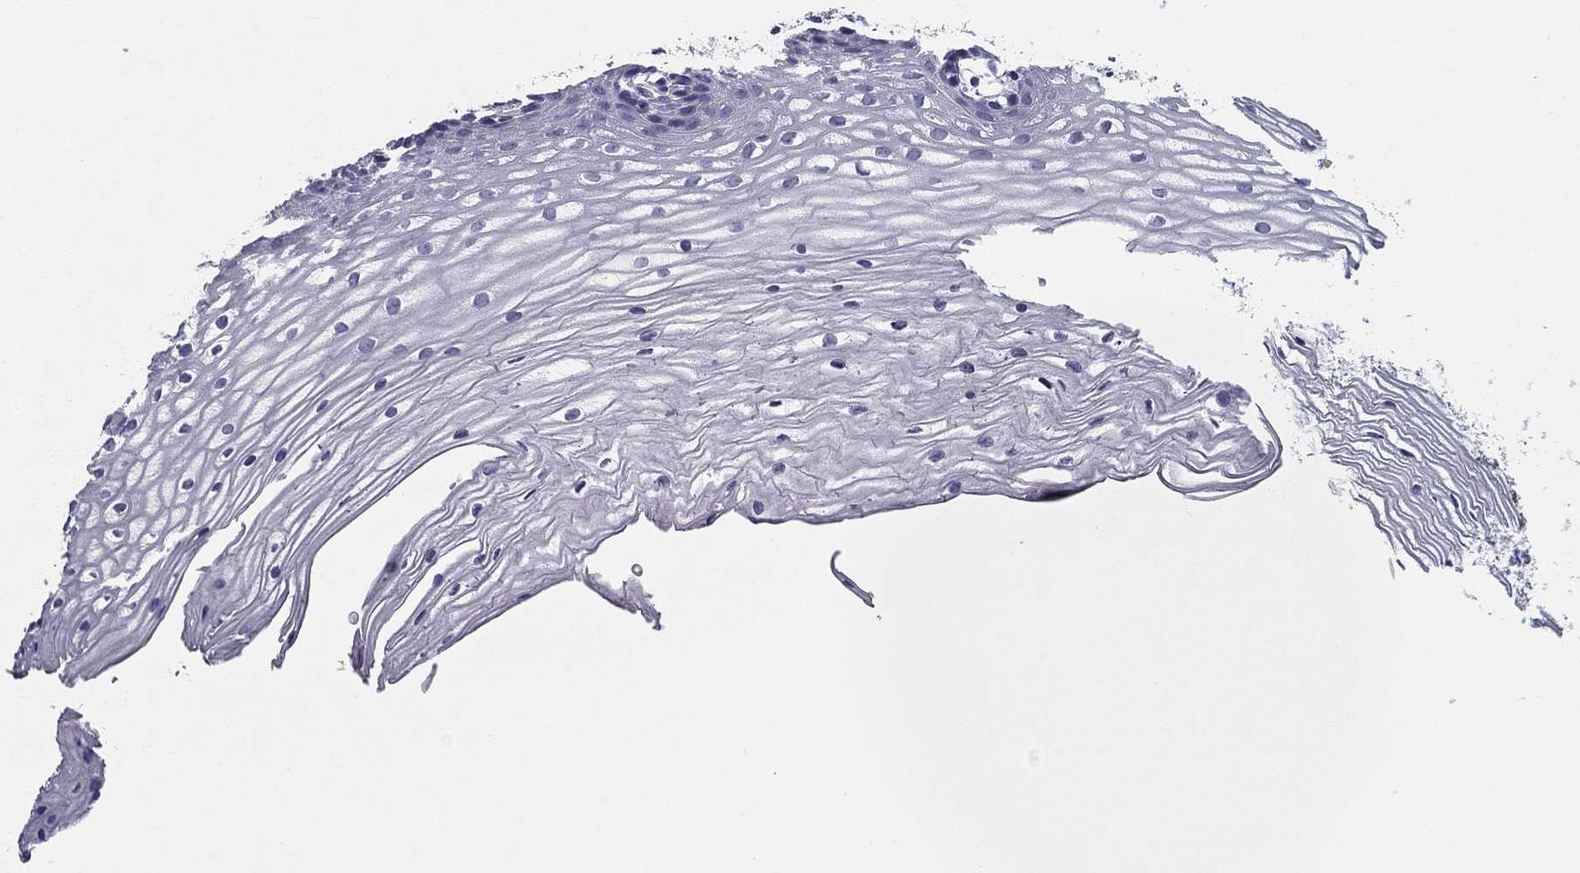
{"staining": {"intensity": "negative", "quantity": "none", "location": "none"}, "tissue": "cervix", "cell_type": "Glandular cells", "image_type": "normal", "snomed": [{"axis": "morphology", "description": "Normal tissue, NOS"}, {"axis": "topography", "description": "Cervix"}], "caption": "An image of cervix stained for a protein exhibits no brown staining in glandular cells. (Stains: DAB immunohistochemistry (IHC) with hematoxylin counter stain, Microscopy: brightfield microscopy at high magnification).", "gene": "FLNC", "patient": {"sex": "female", "age": 40}}